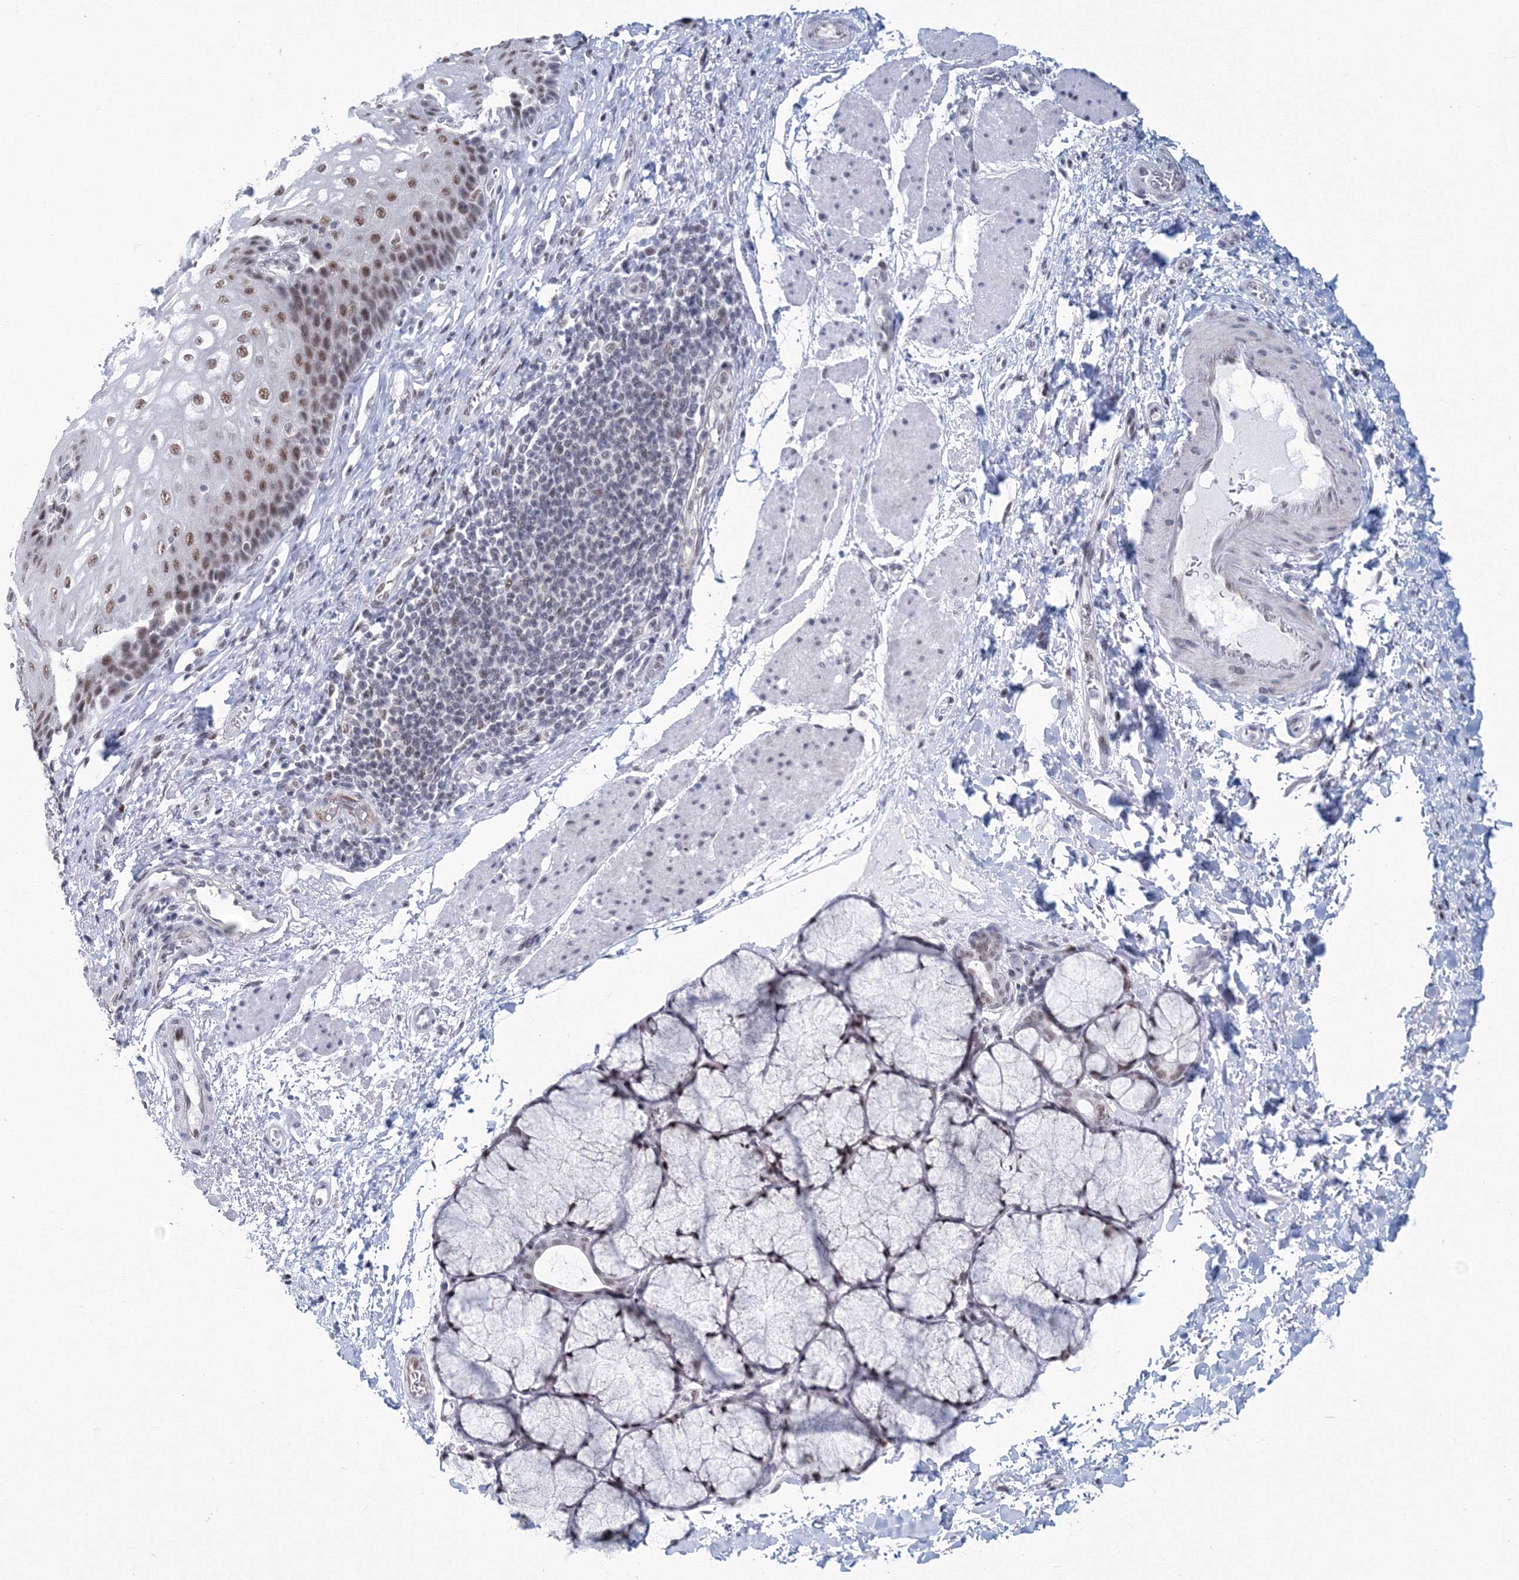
{"staining": {"intensity": "moderate", "quantity": ">75%", "location": "nuclear"}, "tissue": "esophagus", "cell_type": "Squamous epithelial cells", "image_type": "normal", "snomed": [{"axis": "morphology", "description": "Normal tissue, NOS"}, {"axis": "topography", "description": "Esophagus"}], "caption": "This image displays IHC staining of normal esophagus, with medium moderate nuclear positivity in about >75% of squamous epithelial cells.", "gene": "SF3B6", "patient": {"sex": "male", "age": 54}}